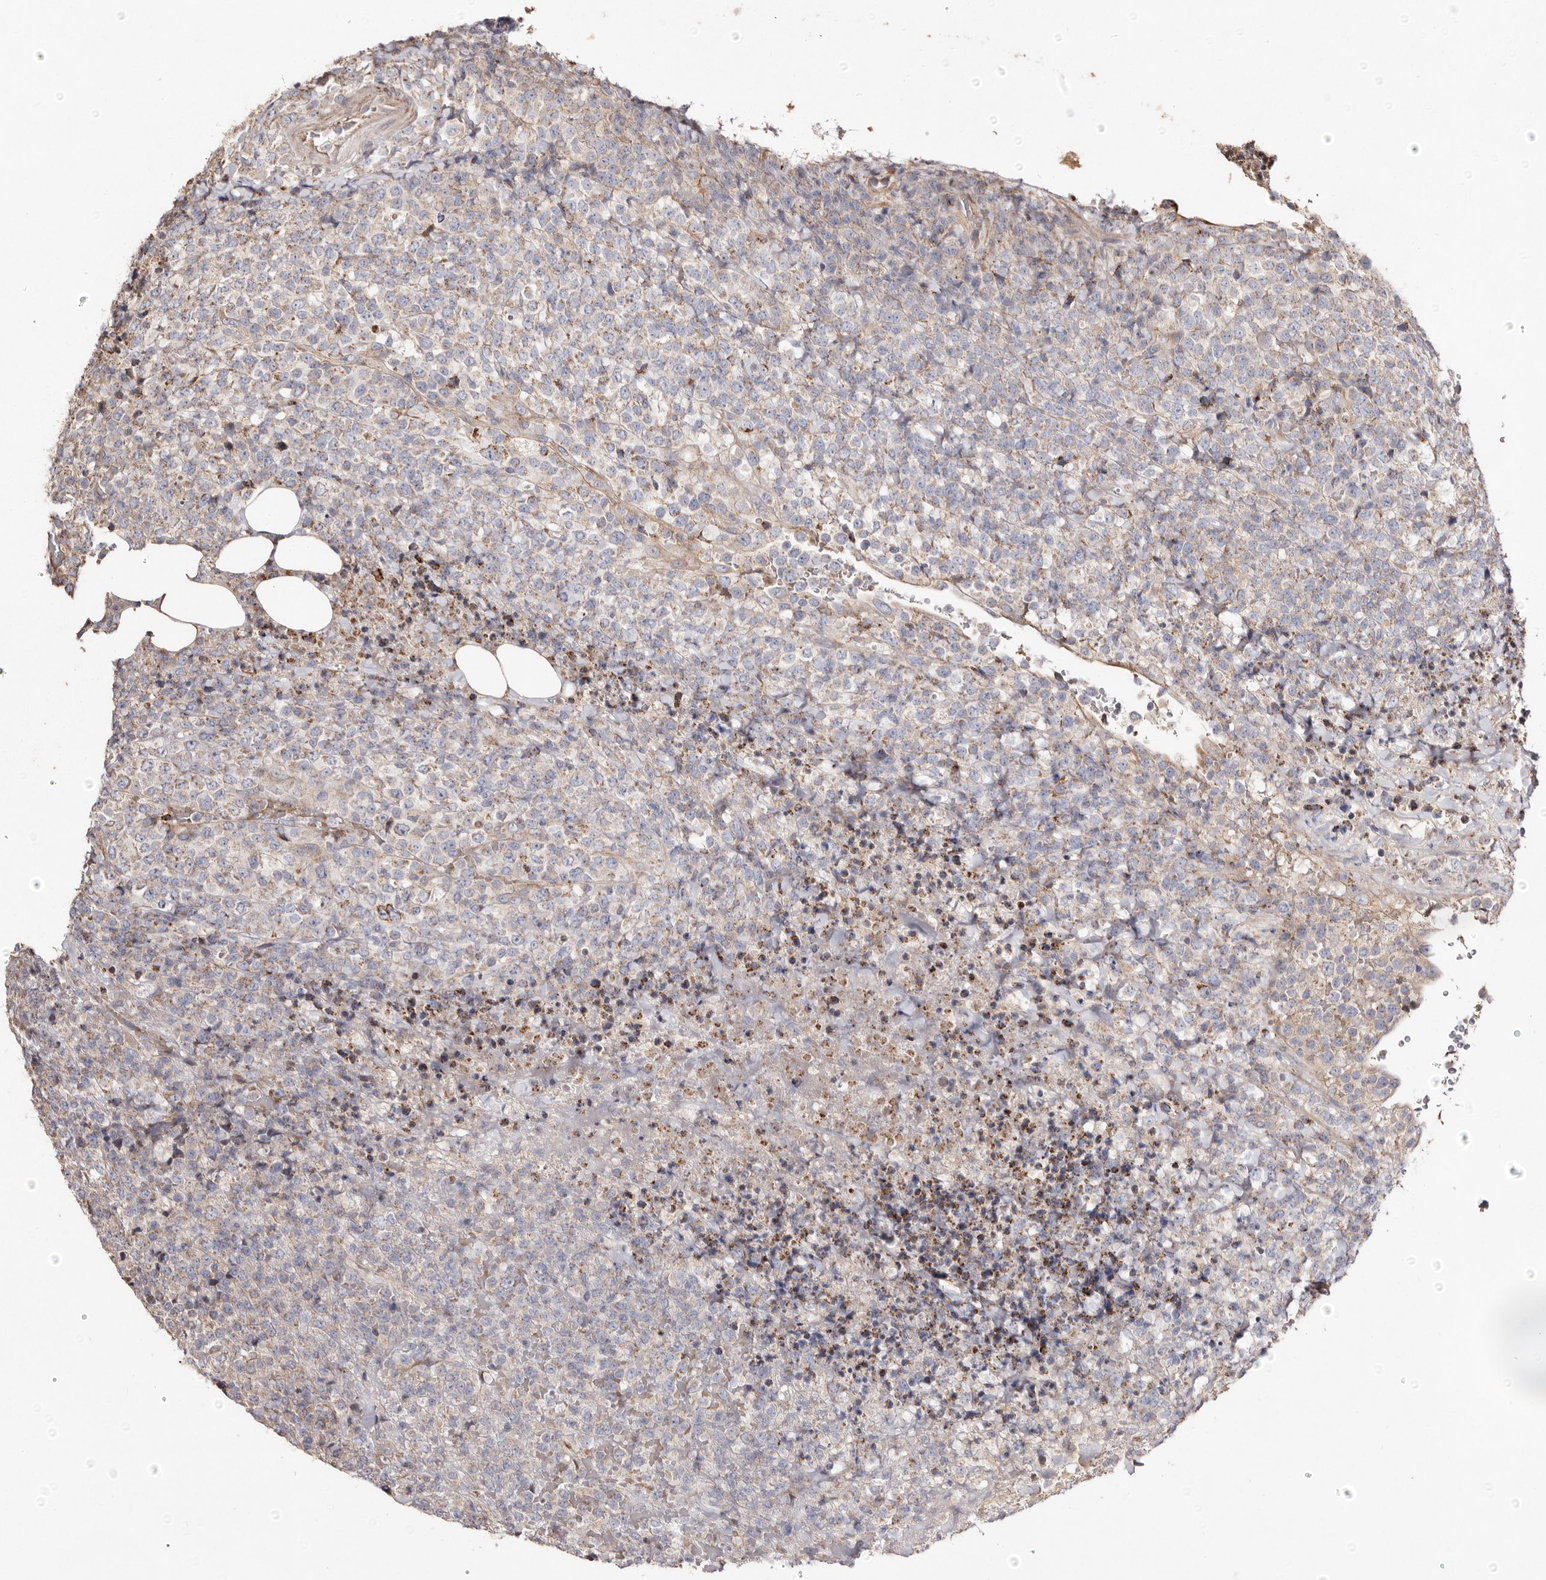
{"staining": {"intensity": "moderate", "quantity": "<25%", "location": "cytoplasmic/membranous"}, "tissue": "lymphoma", "cell_type": "Tumor cells", "image_type": "cancer", "snomed": [{"axis": "morphology", "description": "Malignant lymphoma, non-Hodgkin's type, High grade"}, {"axis": "topography", "description": "Lymph node"}], "caption": "Immunohistochemical staining of human lymphoma exhibits low levels of moderate cytoplasmic/membranous protein positivity in approximately <25% of tumor cells.", "gene": "MACC1", "patient": {"sex": "male", "age": 13}}